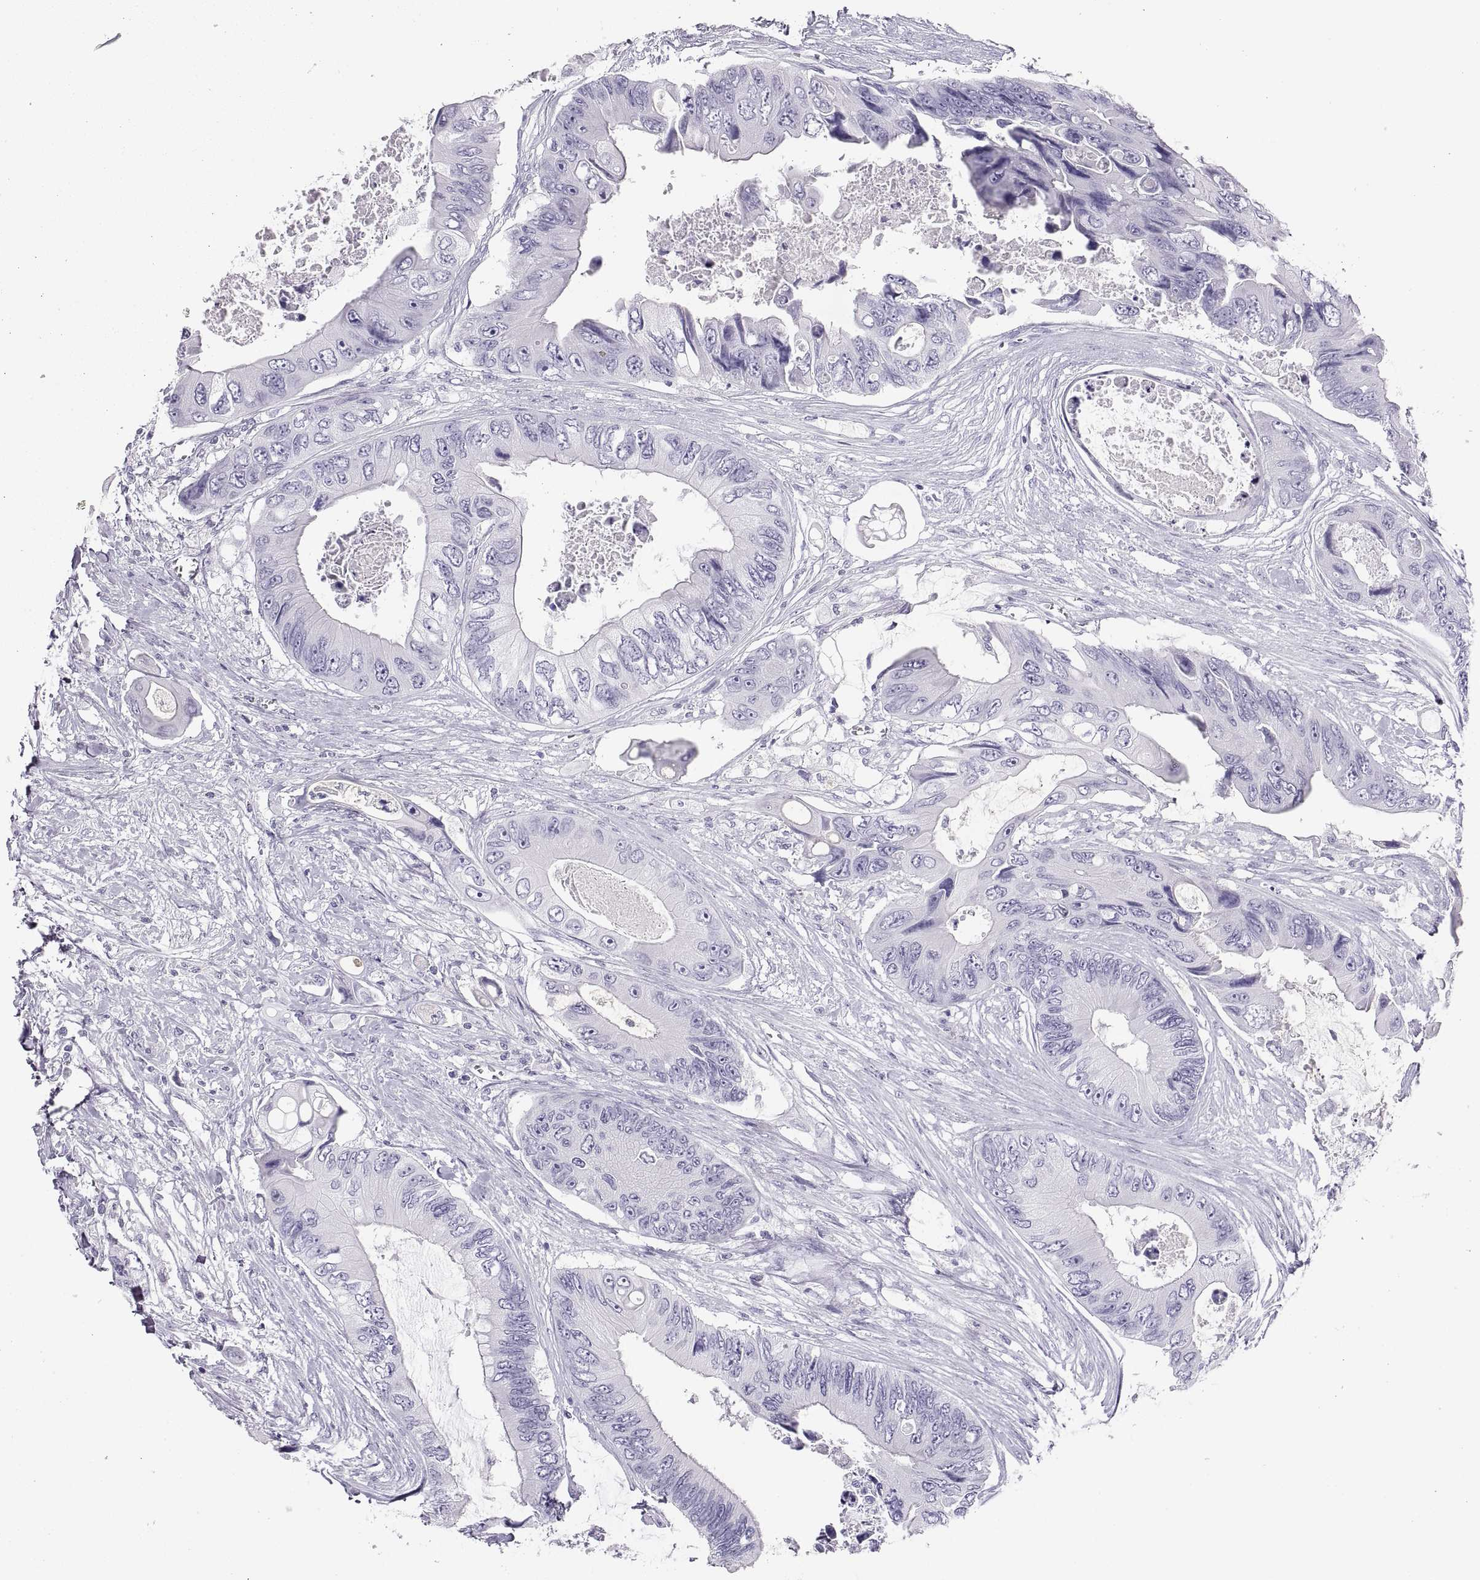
{"staining": {"intensity": "negative", "quantity": "none", "location": "none"}, "tissue": "colorectal cancer", "cell_type": "Tumor cells", "image_type": "cancer", "snomed": [{"axis": "morphology", "description": "Adenocarcinoma, NOS"}, {"axis": "topography", "description": "Rectum"}], "caption": "IHC image of adenocarcinoma (colorectal) stained for a protein (brown), which exhibits no expression in tumor cells.", "gene": "SEMG1", "patient": {"sex": "male", "age": 63}}